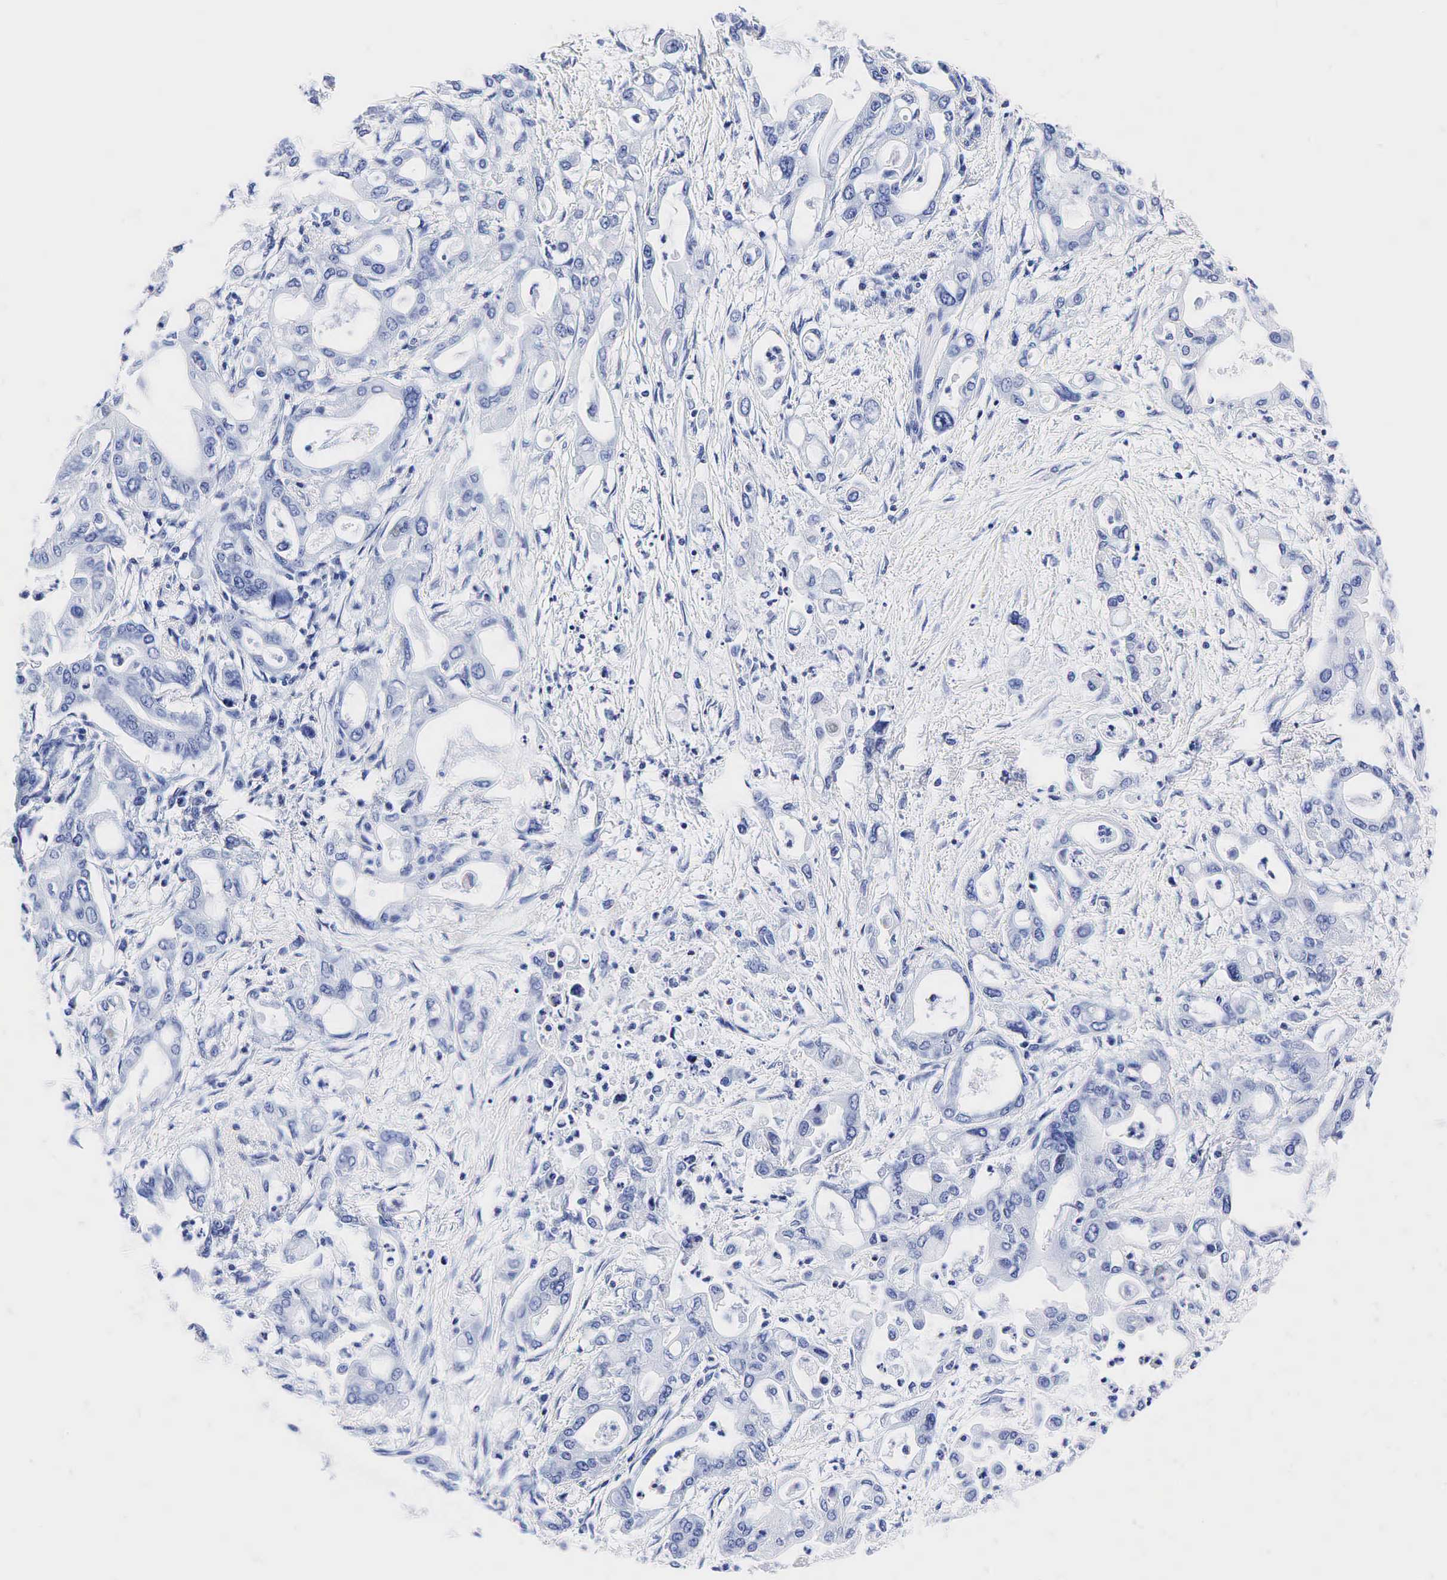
{"staining": {"intensity": "negative", "quantity": "none", "location": "none"}, "tissue": "pancreatic cancer", "cell_type": "Tumor cells", "image_type": "cancer", "snomed": [{"axis": "morphology", "description": "Adenocarcinoma, NOS"}, {"axis": "topography", "description": "Pancreas"}], "caption": "The photomicrograph demonstrates no significant staining in tumor cells of adenocarcinoma (pancreatic).", "gene": "TG", "patient": {"sex": "female", "age": 57}}